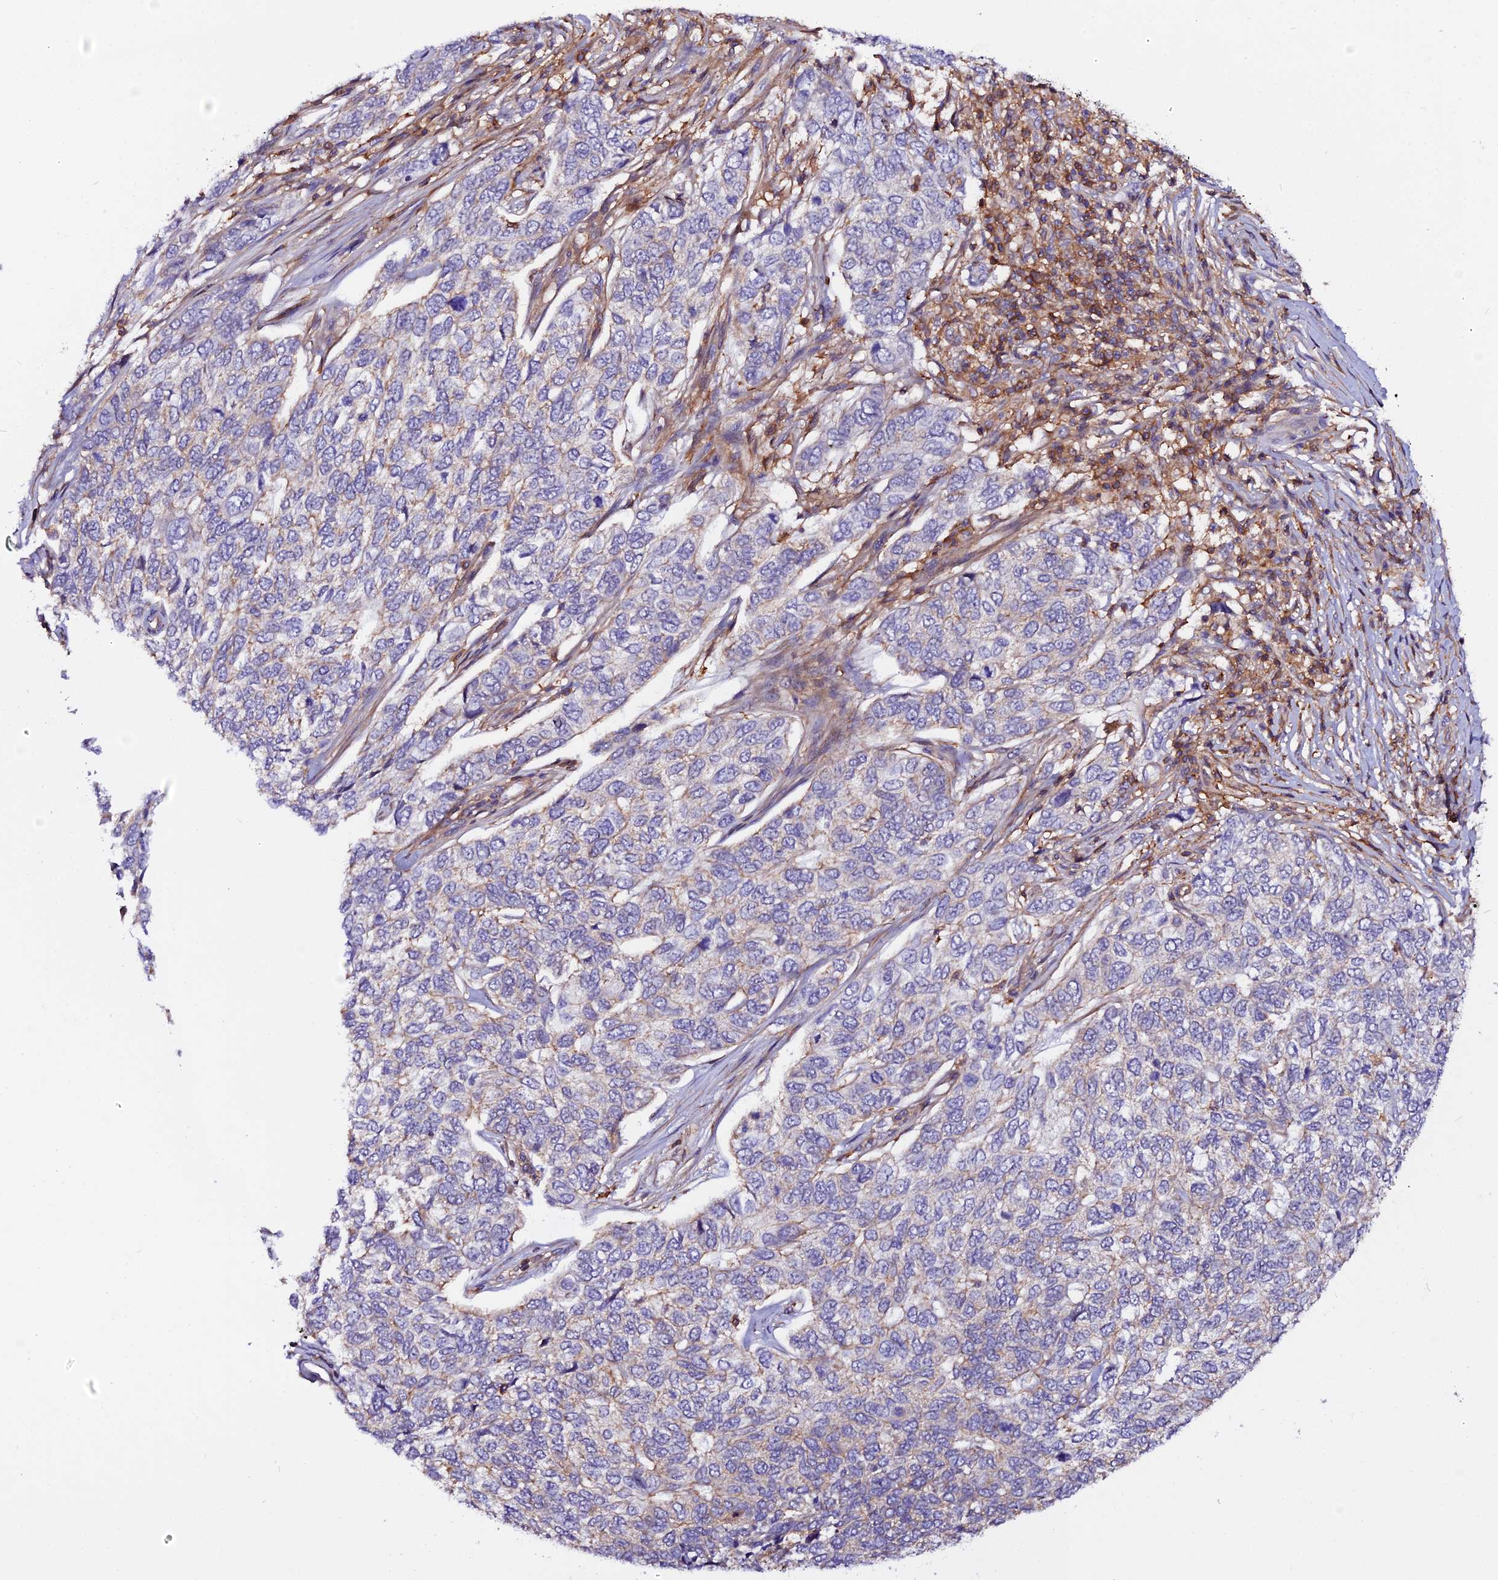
{"staining": {"intensity": "negative", "quantity": "none", "location": "none"}, "tissue": "skin cancer", "cell_type": "Tumor cells", "image_type": "cancer", "snomed": [{"axis": "morphology", "description": "Basal cell carcinoma"}, {"axis": "topography", "description": "Skin"}], "caption": "Basal cell carcinoma (skin) stained for a protein using immunohistochemistry (IHC) shows no positivity tumor cells.", "gene": "USP17L15", "patient": {"sex": "female", "age": 65}}